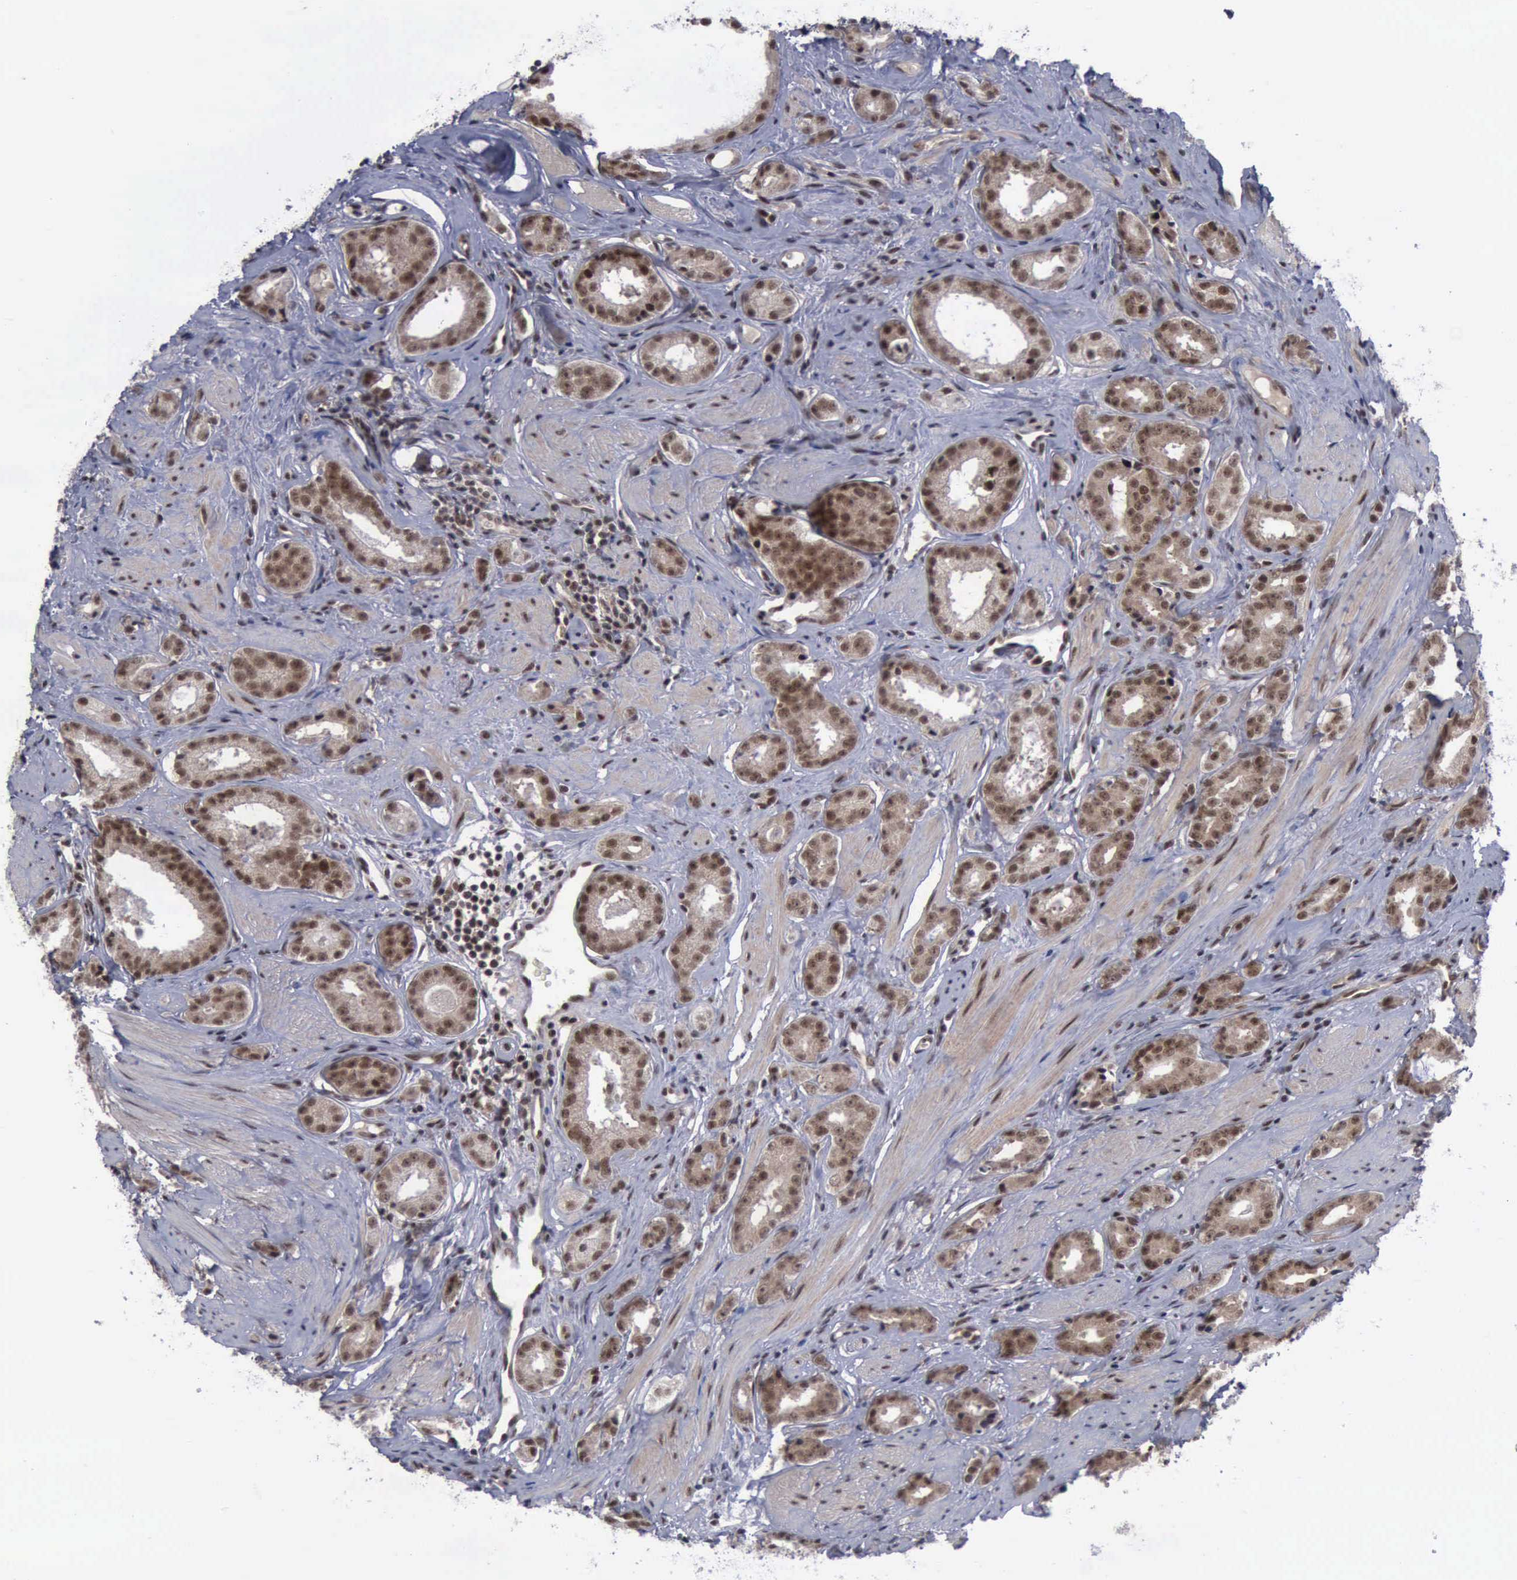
{"staining": {"intensity": "strong", "quantity": ">75%", "location": "cytoplasmic/membranous,nuclear"}, "tissue": "prostate cancer", "cell_type": "Tumor cells", "image_type": "cancer", "snomed": [{"axis": "morphology", "description": "Adenocarcinoma, Medium grade"}, {"axis": "topography", "description": "Prostate"}], "caption": "Immunohistochemistry (IHC) of human prostate cancer exhibits high levels of strong cytoplasmic/membranous and nuclear staining in approximately >75% of tumor cells.", "gene": "ATM", "patient": {"sex": "male", "age": 53}}